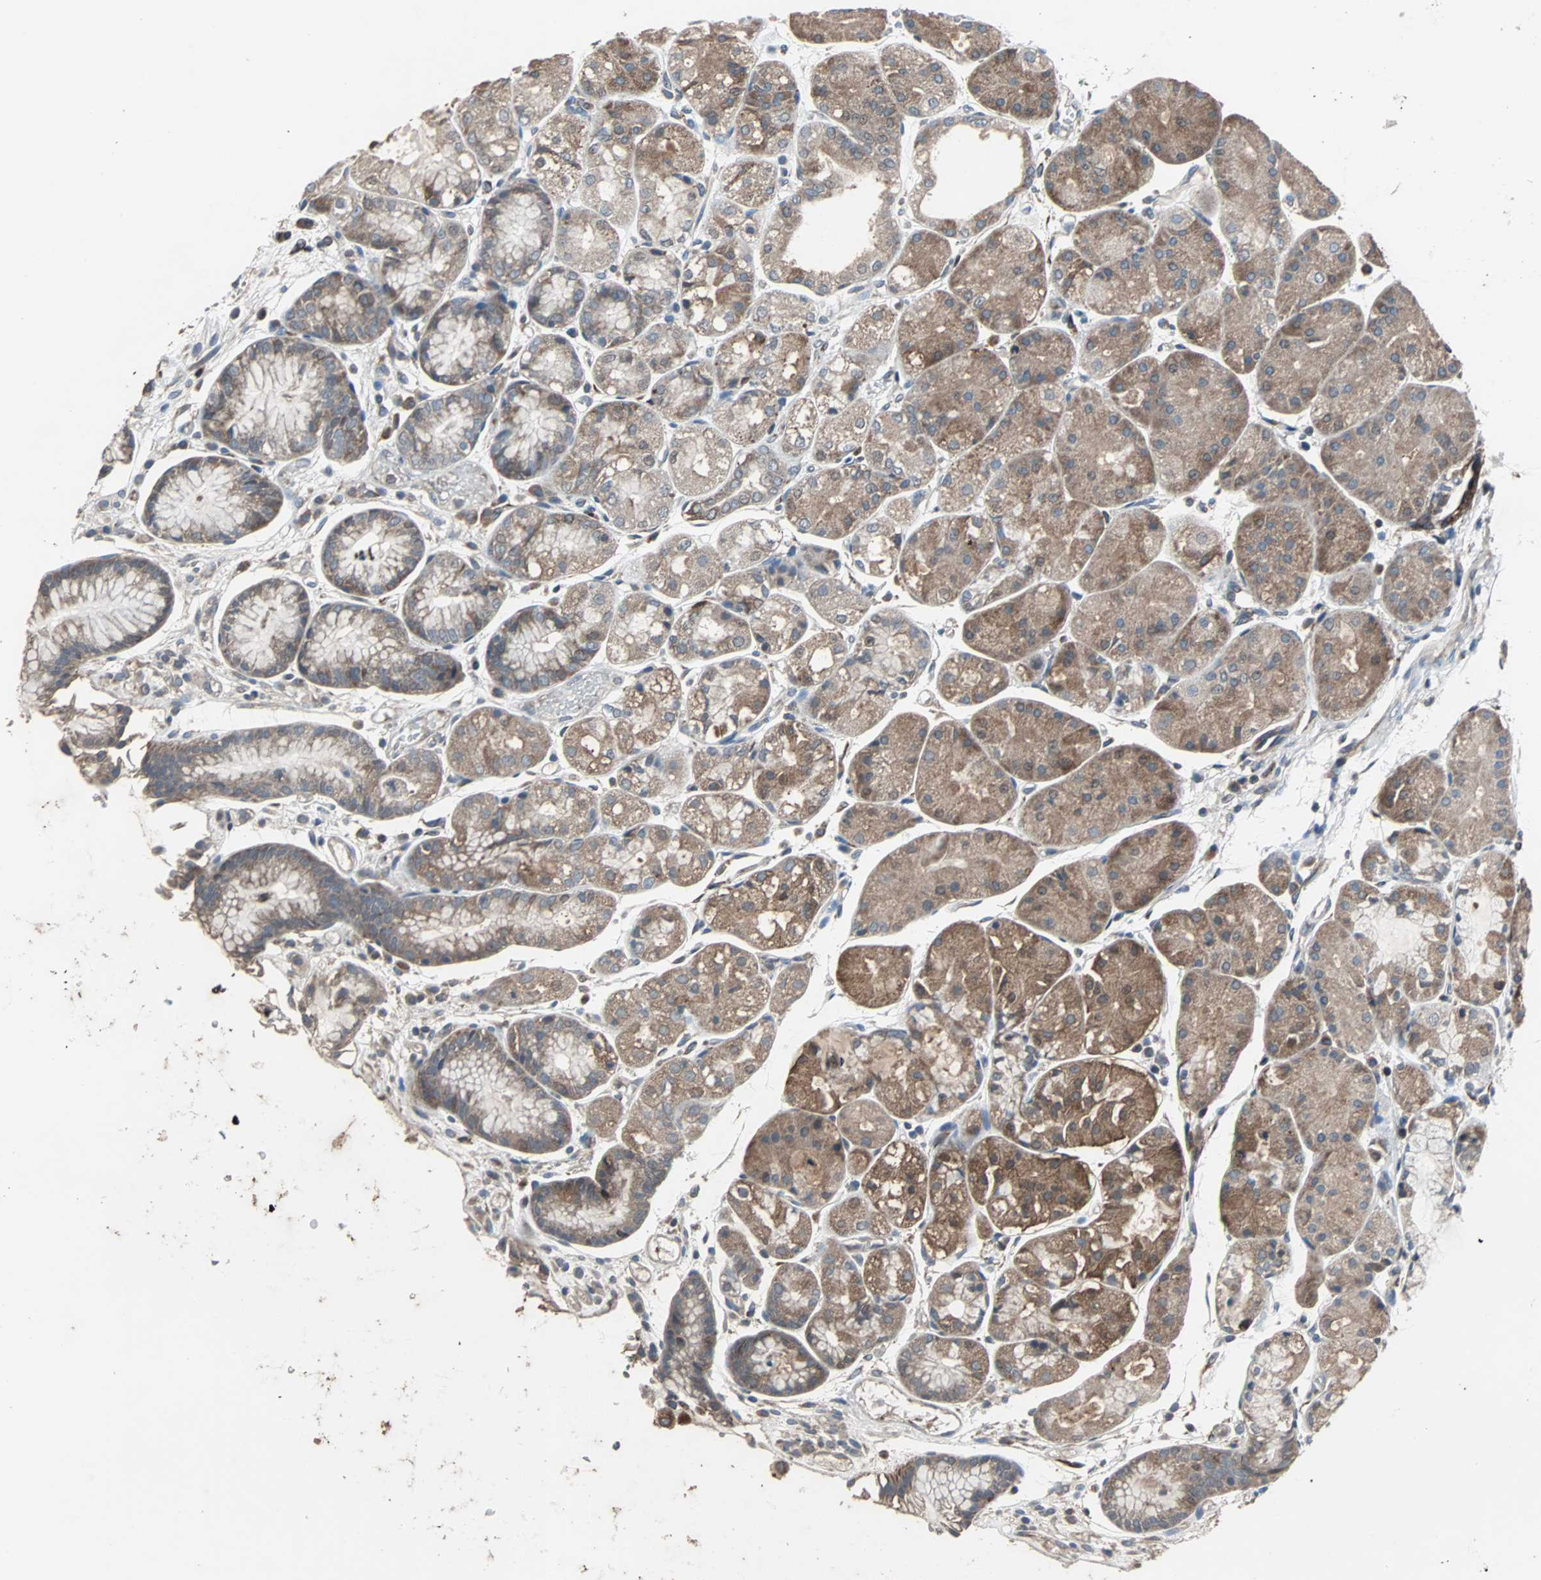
{"staining": {"intensity": "moderate", "quantity": ">75%", "location": "cytoplasmic/membranous"}, "tissue": "stomach", "cell_type": "Glandular cells", "image_type": "normal", "snomed": [{"axis": "morphology", "description": "Normal tissue, NOS"}, {"axis": "topography", "description": "Stomach, upper"}], "caption": "Moderate cytoplasmic/membranous positivity is identified in about >75% of glandular cells in unremarkable stomach. (Stains: DAB (3,3'-diaminobenzidine) in brown, nuclei in blue, Microscopy: brightfield microscopy at high magnification).", "gene": "SOS1", "patient": {"sex": "male", "age": 72}}